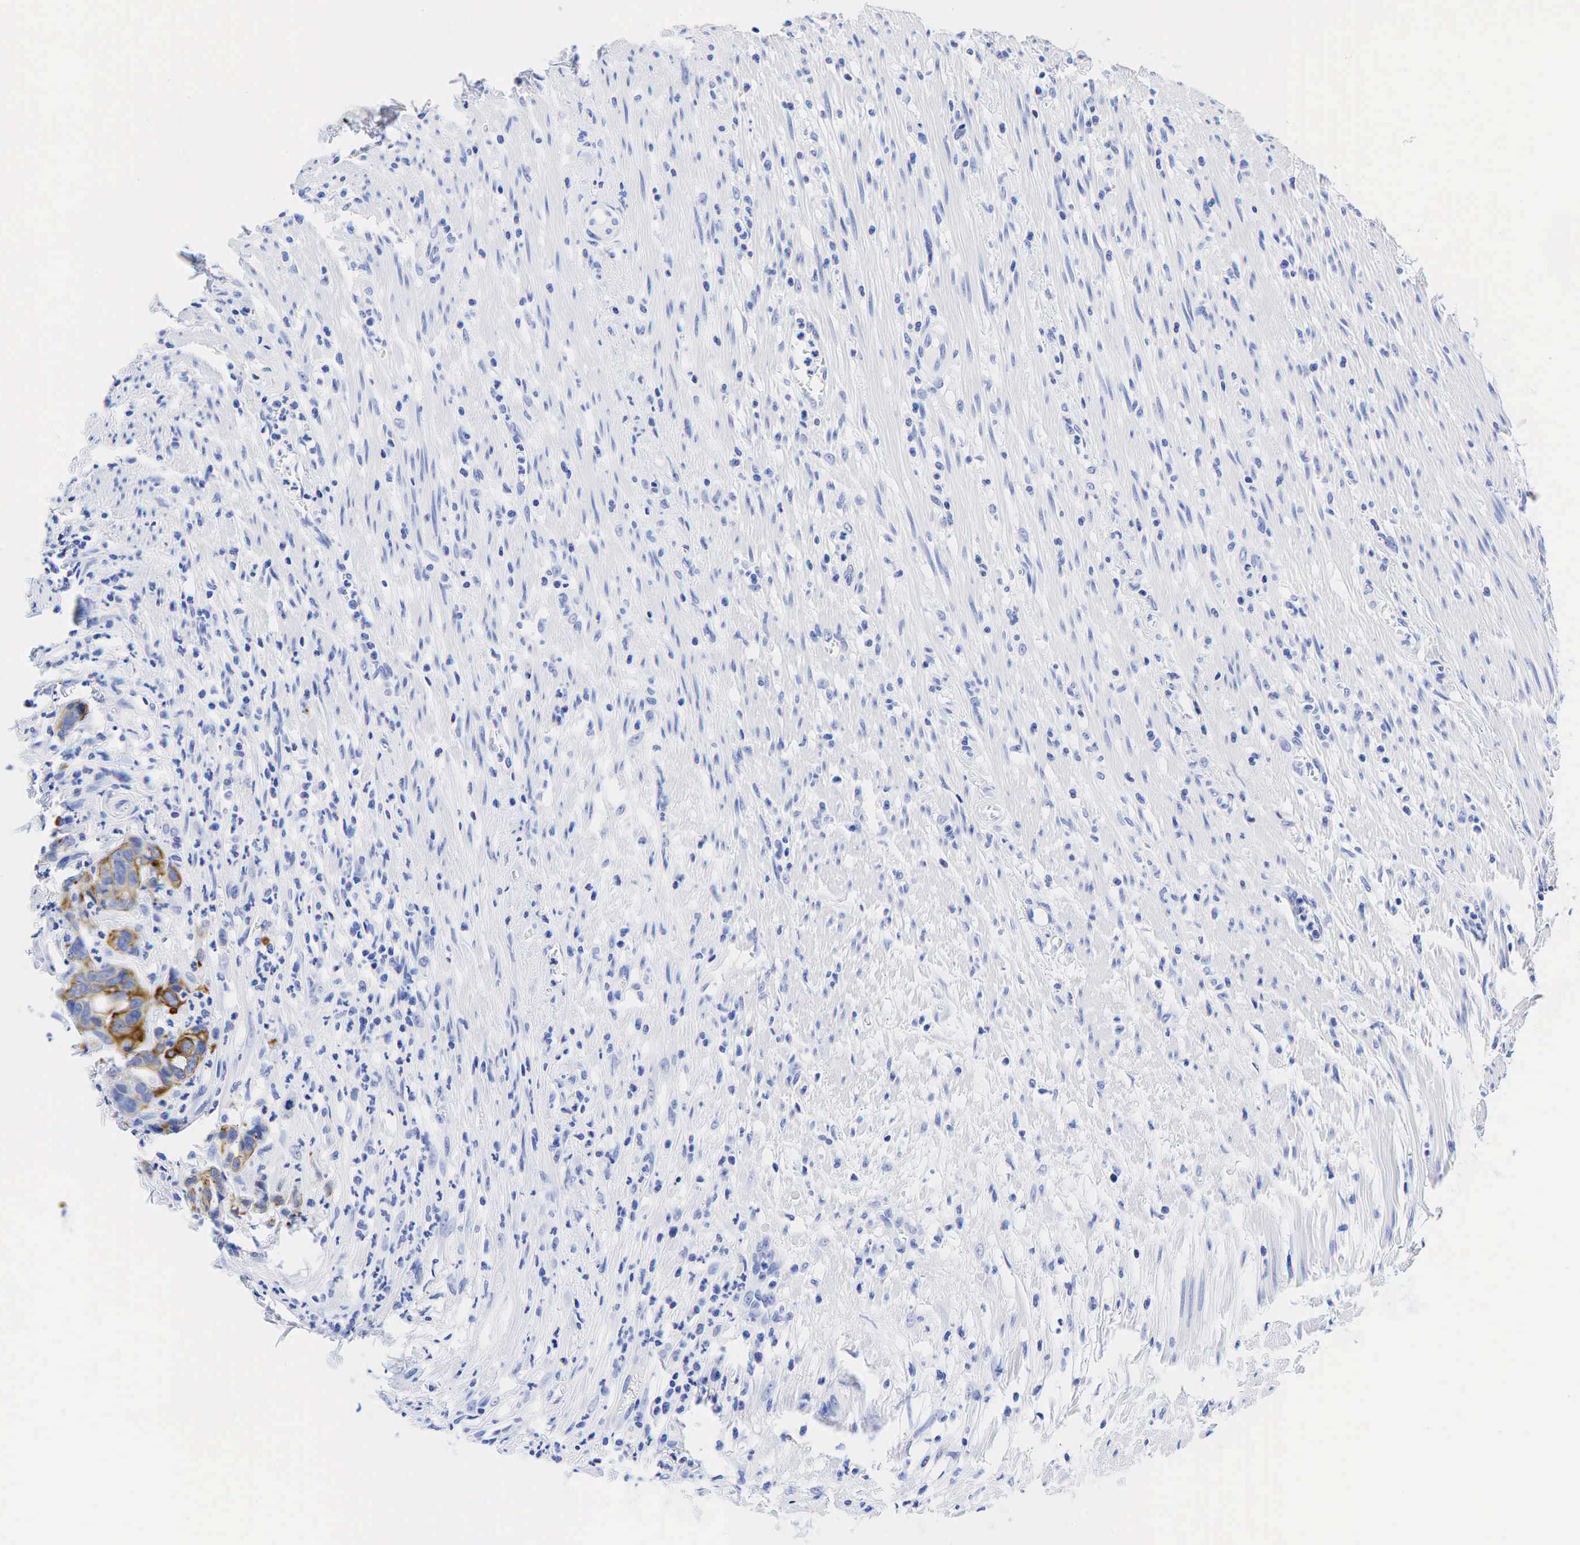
{"staining": {"intensity": "moderate", "quantity": "25%-75%", "location": "cytoplasmic/membranous"}, "tissue": "colorectal cancer", "cell_type": "Tumor cells", "image_type": "cancer", "snomed": [{"axis": "morphology", "description": "Adenocarcinoma, NOS"}, {"axis": "topography", "description": "Colon"}], "caption": "Colorectal adenocarcinoma tissue shows moderate cytoplasmic/membranous positivity in approximately 25%-75% of tumor cells, visualized by immunohistochemistry. The staining is performed using DAB brown chromogen to label protein expression. The nuclei are counter-stained blue using hematoxylin.", "gene": "KRT18", "patient": {"sex": "female", "age": 76}}